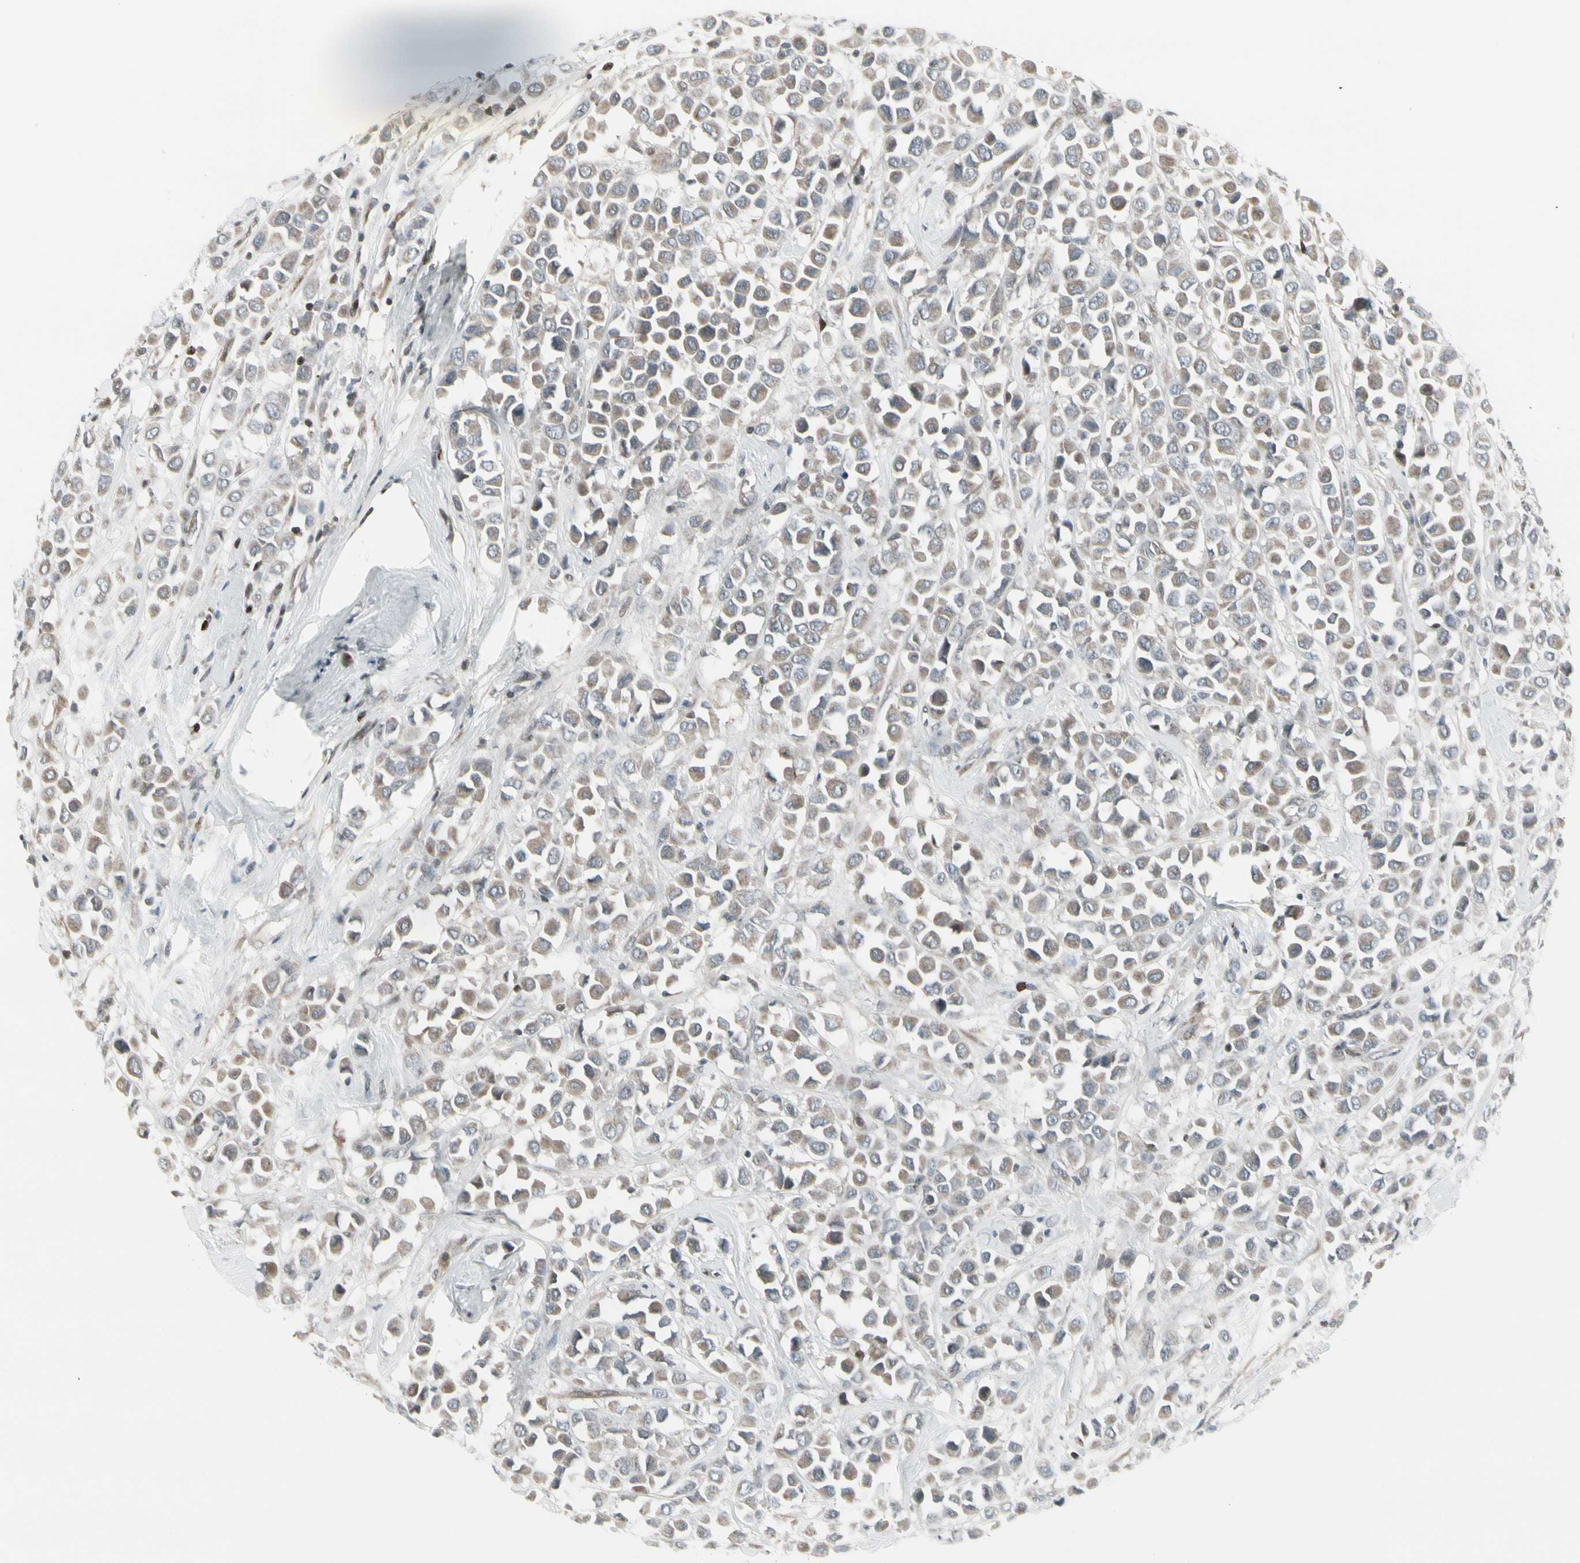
{"staining": {"intensity": "weak", "quantity": ">75%", "location": "cytoplasmic/membranous"}, "tissue": "breast cancer", "cell_type": "Tumor cells", "image_type": "cancer", "snomed": [{"axis": "morphology", "description": "Duct carcinoma"}, {"axis": "topography", "description": "Breast"}], "caption": "The immunohistochemical stain shows weak cytoplasmic/membranous staining in tumor cells of breast cancer tissue.", "gene": "IGFBP6", "patient": {"sex": "female", "age": 61}}